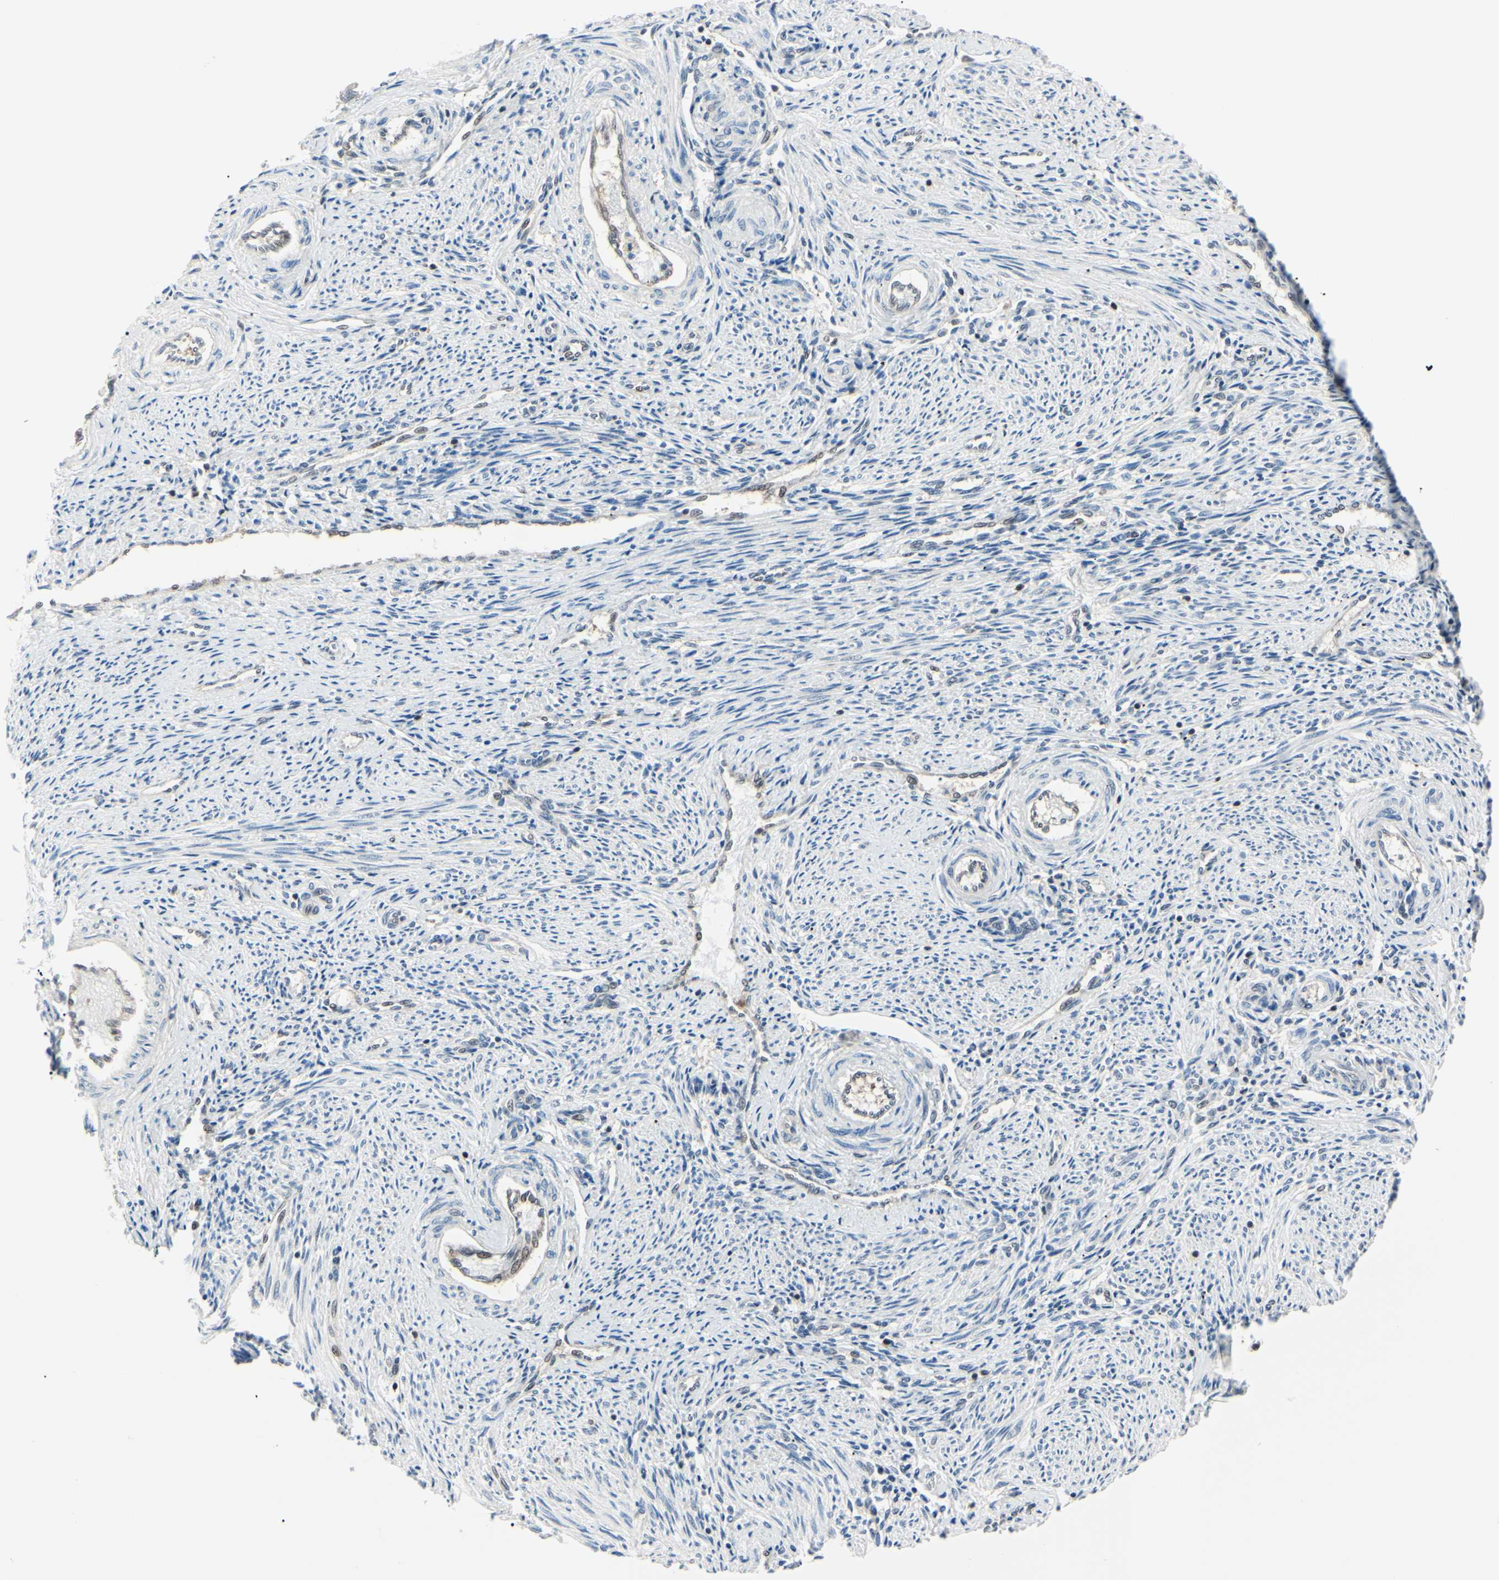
{"staining": {"intensity": "negative", "quantity": "none", "location": "none"}, "tissue": "endometrium", "cell_type": "Cells in endometrial stroma", "image_type": "normal", "snomed": [{"axis": "morphology", "description": "Normal tissue, NOS"}, {"axis": "topography", "description": "Endometrium"}], "caption": "This is a micrograph of IHC staining of normal endometrium, which shows no positivity in cells in endometrial stroma.", "gene": "PGK1", "patient": {"sex": "female", "age": 42}}